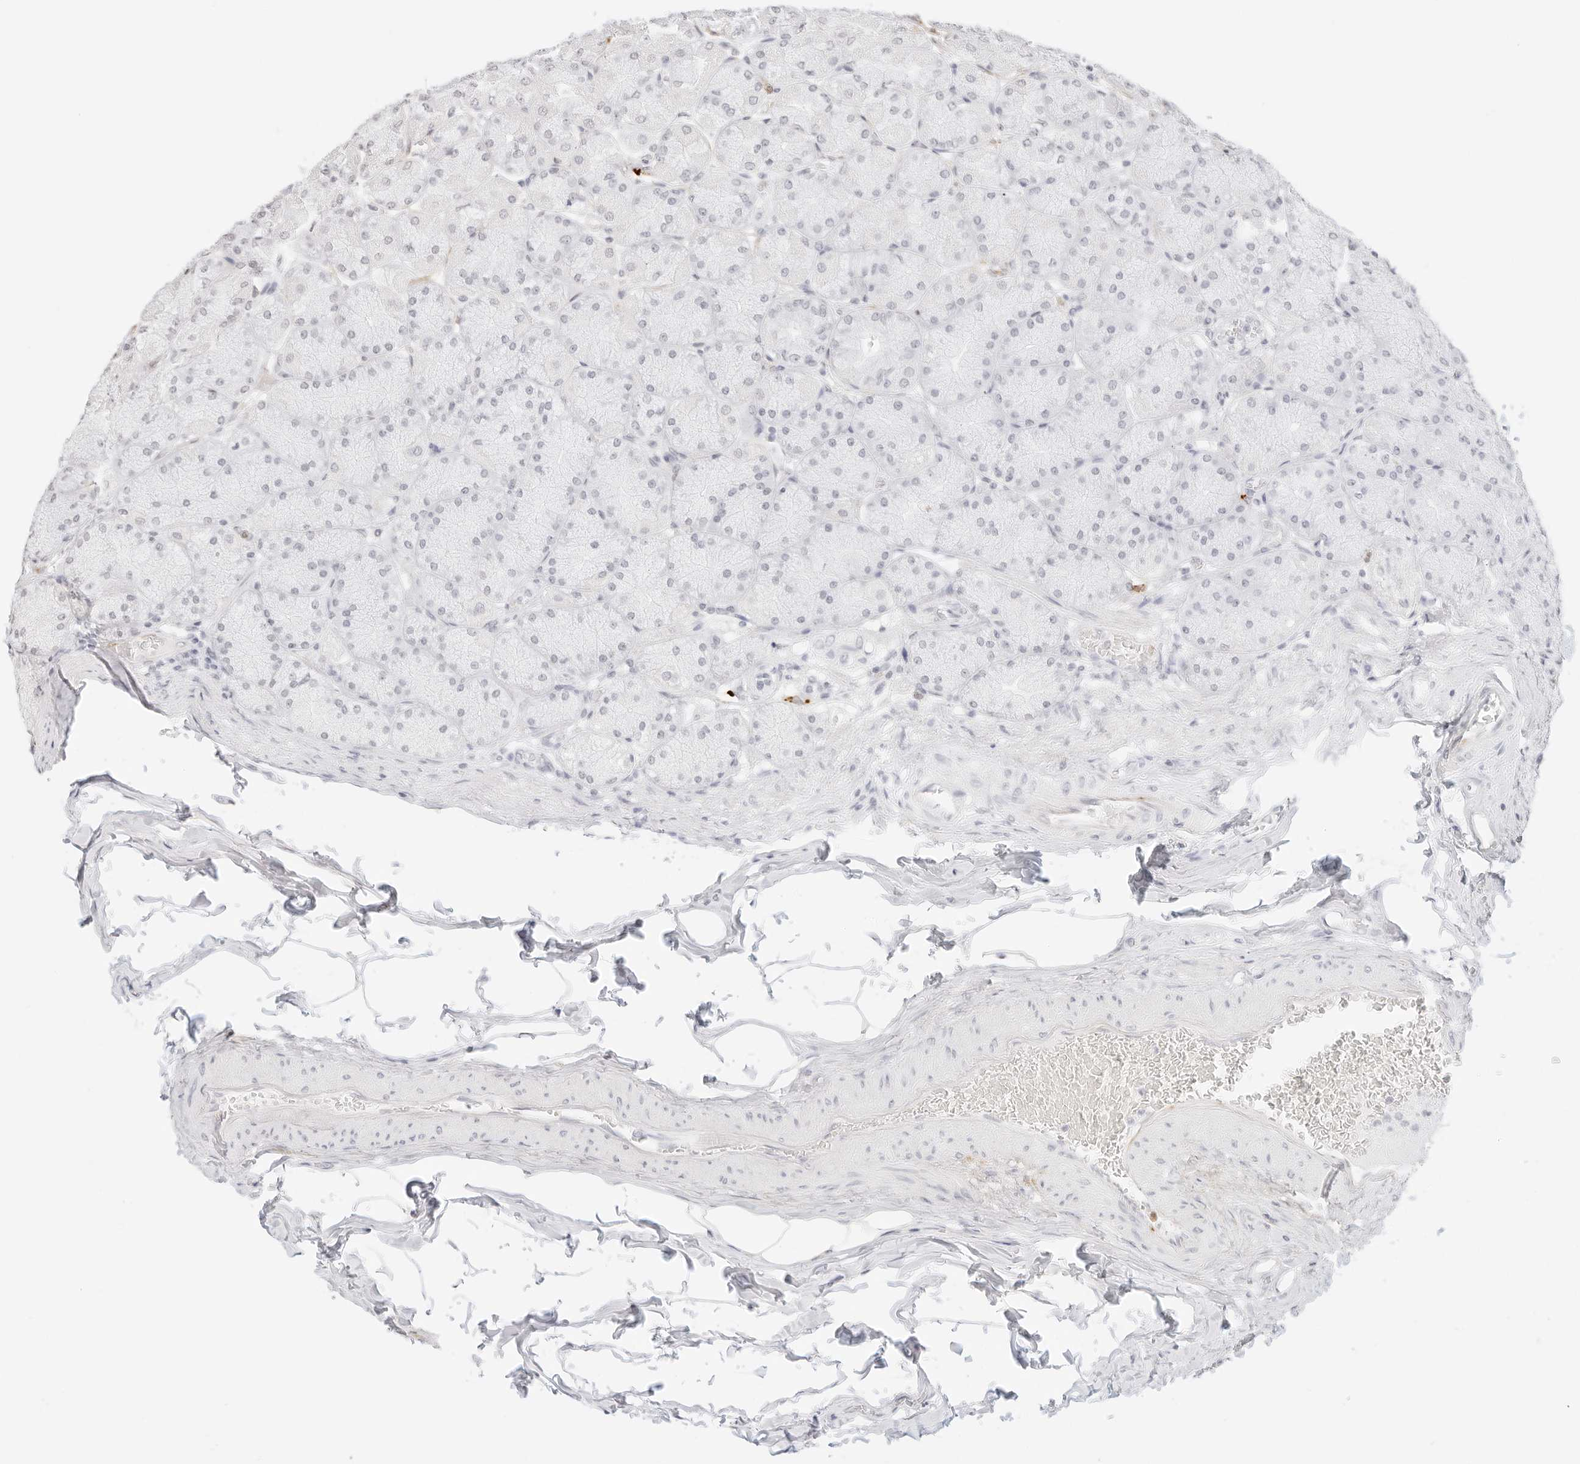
{"staining": {"intensity": "negative", "quantity": "none", "location": "none"}, "tissue": "stomach", "cell_type": "Glandular cells", "image_type": "normal", "snomed": [{"axis": "morphology", "description": "Normal tissue, NOS"}, {"axis": "topography", "description": "Stomach, upper"}], "caption": "Human stomach stained for a protein using immunohistochemistry (IHC) reveals no positivity in glandular cells.", "gene": "FBLN5", "patient": {"sex": "female", "age": 56}}